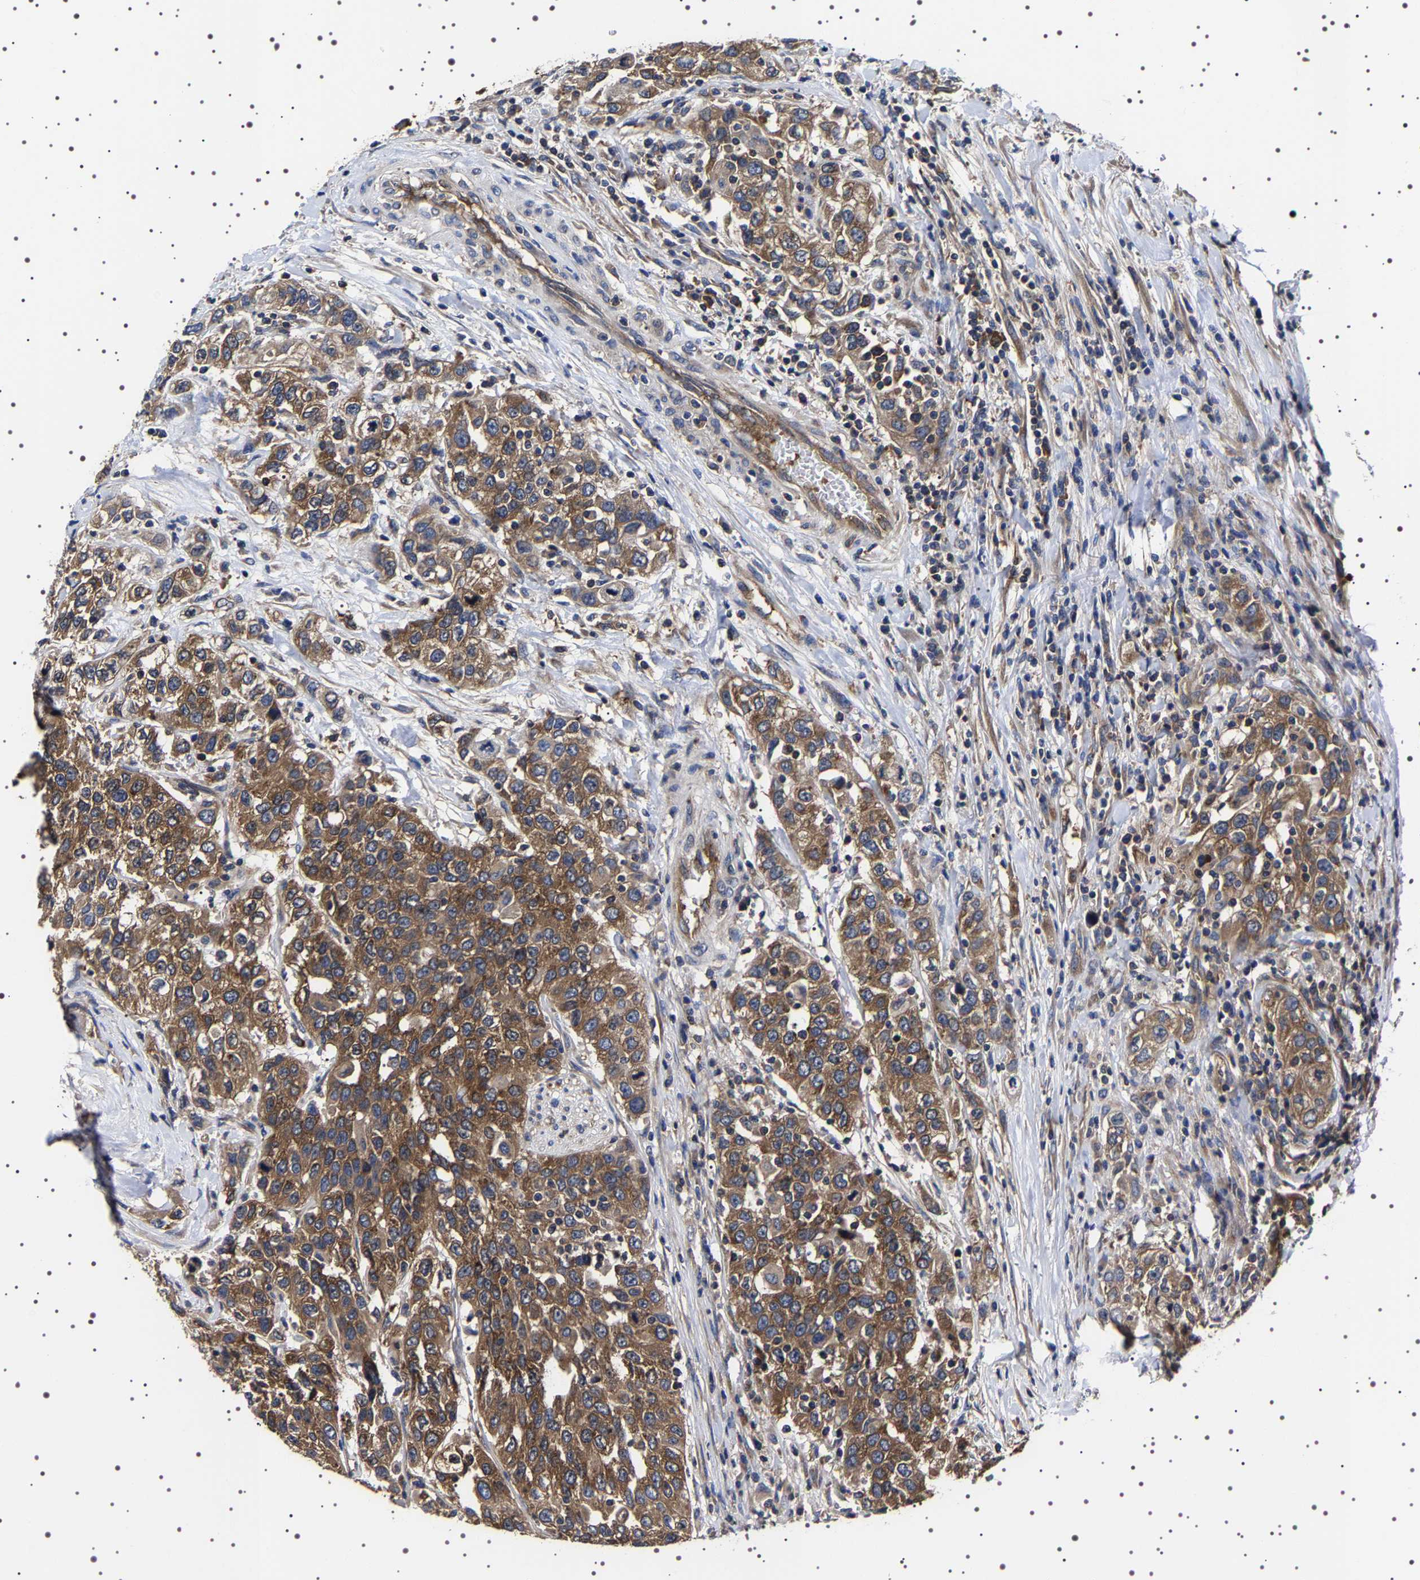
{"staining": {"intensity": "moderate", "quantity": ">75%", "location": "cytoplasmic/membranous"}, "tissue": "urothelial cancer", "cell_type": "Tumor cells", "image_type": "cancer", "snomed": [{"axis": "morphology", "description": "Urothelial carcinoma, High grade"}, {"axis": "topography", "description": "Urinary bladder"}], "caption": "The immunohistochemical stain labels moderate cytoplasmic/membranous positivity in tumor cells of urothelial cancer tissue. (brown staining indicates protein expression, while blue staining denotes nuclei).", "gene": "DARS1", "patient": {"sex": "female", "age": 80}}